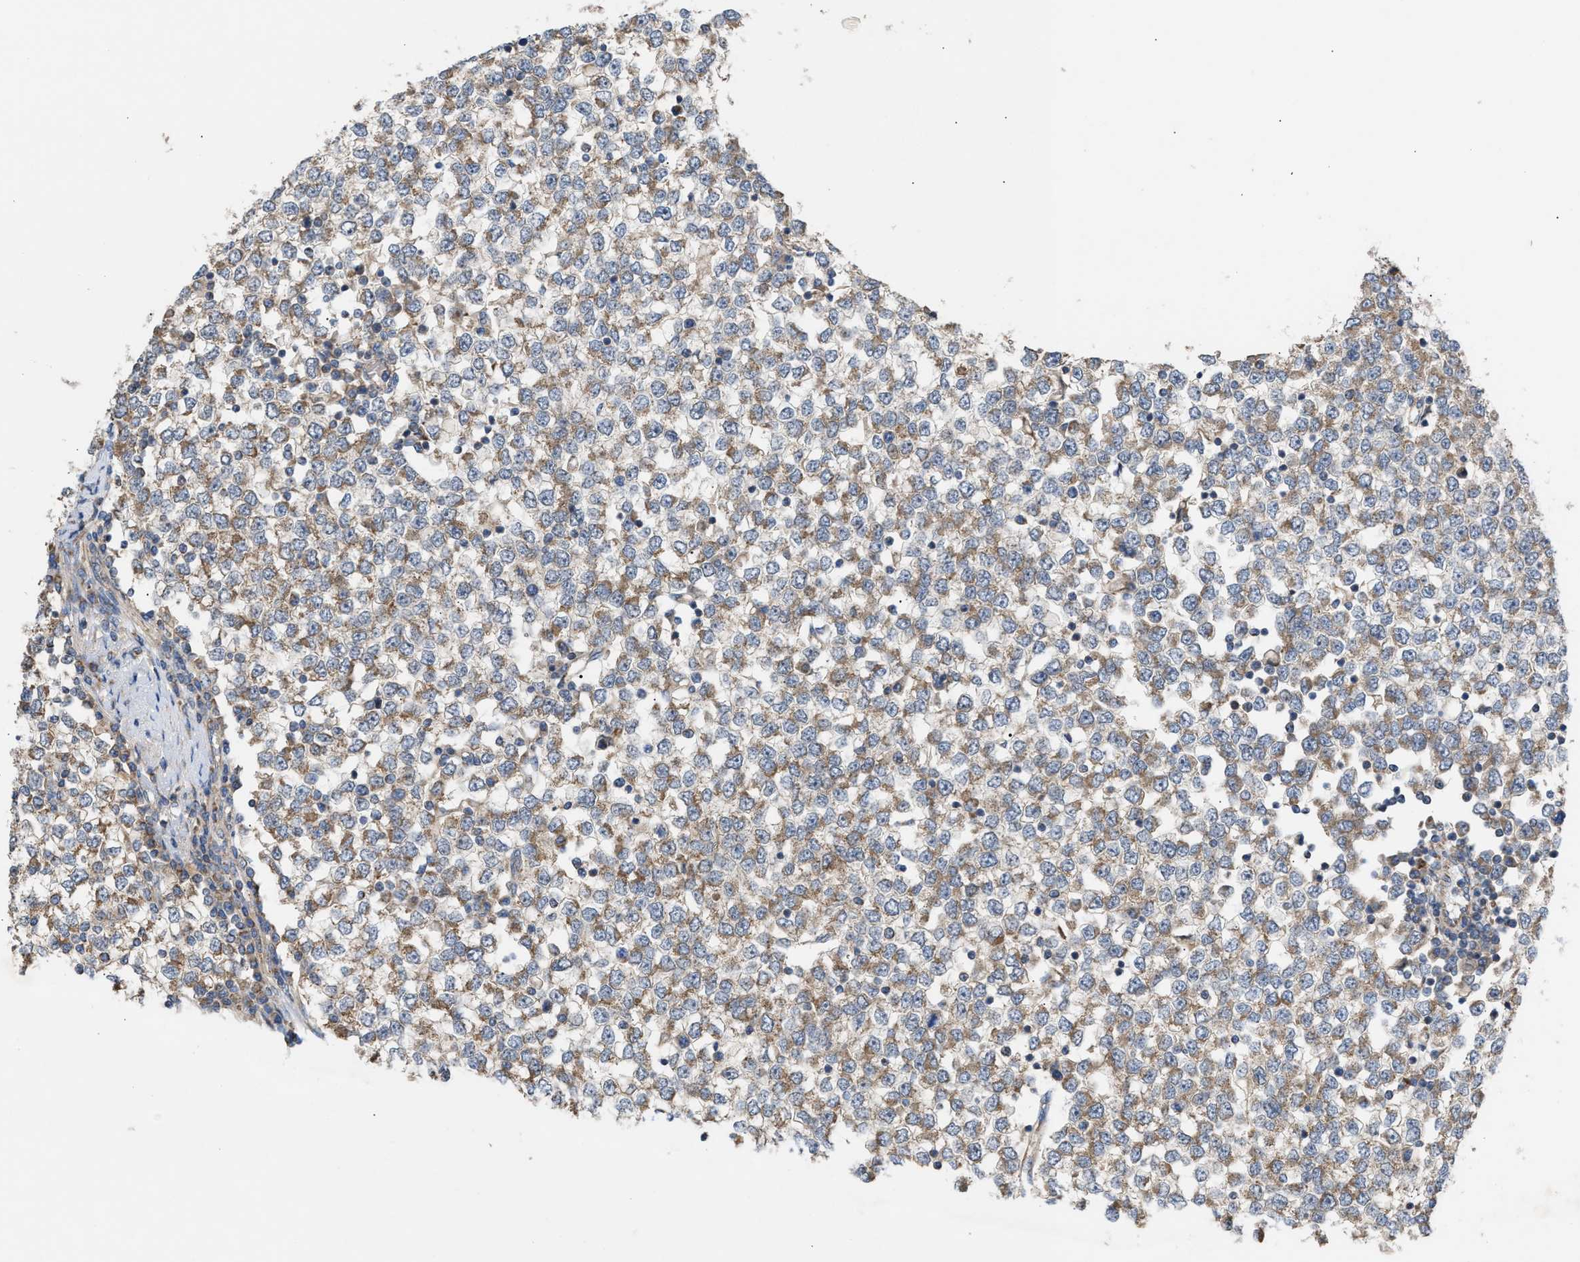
{"staining": {"intensity": "weak", "quantity": ">75%", "location": "cytoplasmic/membranous"}, "tissue": "testis cancer", "cell_type": "Tumor cells", "image_type": "cancer", "snomed": [{"axis": "morphology", "description": "Seminoma, NOS"}, {"axis": "topography", "description": "Testis"}], "caption": "DAB immunohistochemical staining of testis cancer (seminoma) demonstrates weak cytoplasmic/membranous protein positivity in about >75% of tumor cells.", "gene": "OXSM", "patient": {"sex": "male", "age": 65}}